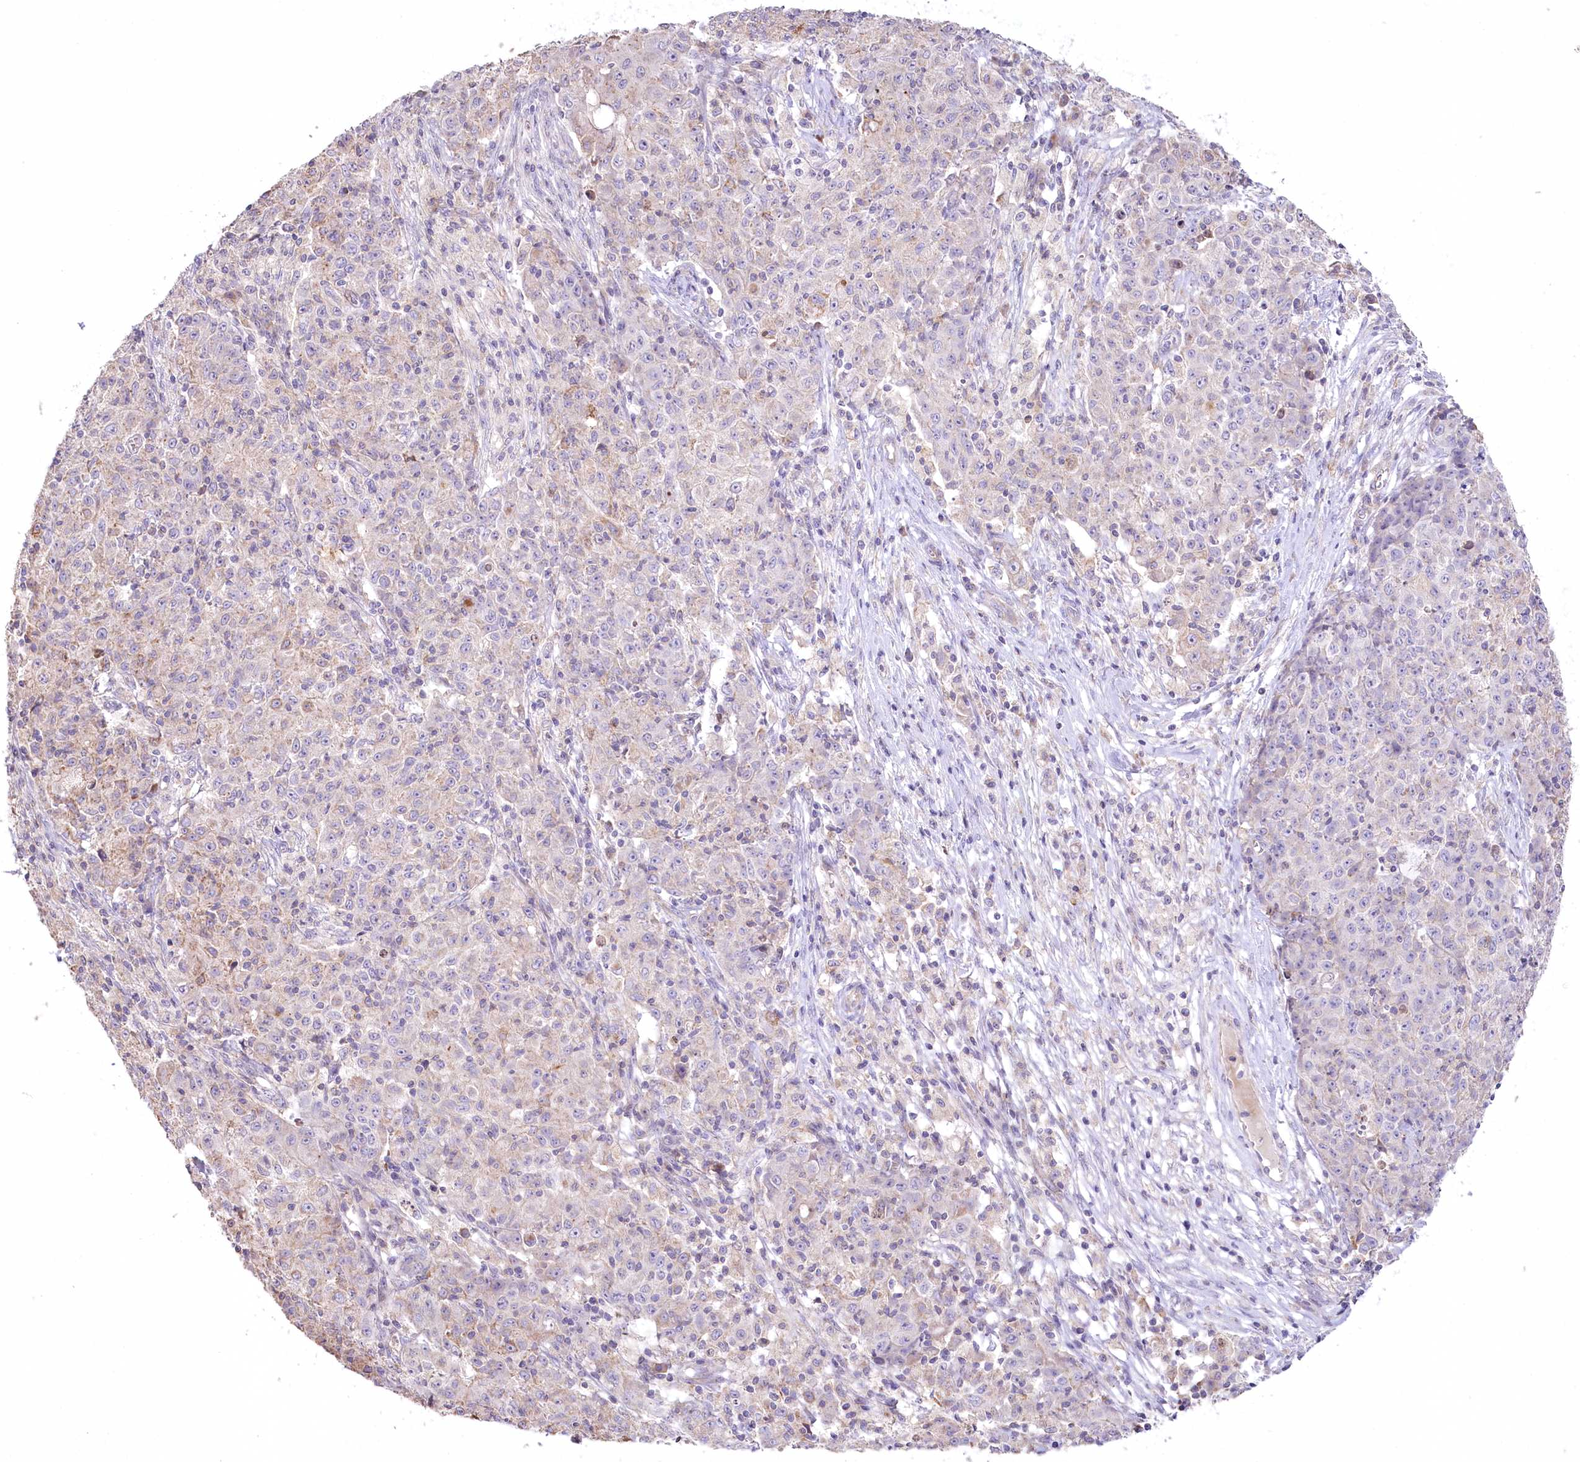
{"staining": {"intensity": "negative", "quantity": "none", "location": "none"}, "tissue": "ovarian cancer", "cell_type": "Tumor cells", "image_type": "cancer", "snomed": [{"axis": "morphology", "description": "Carcinoma, endometroid"}, {"axis": "topography", "description": "Ovary"}], "caption": "IHC micrograph of neoplastic tissue: ovarian cancer stained with DAB (3,3'-diaminobenzidine) shows no significant protein staining in tumor cells.", "gene": "SLC6A11", "patient": {"sex": "female", "age": 42}}